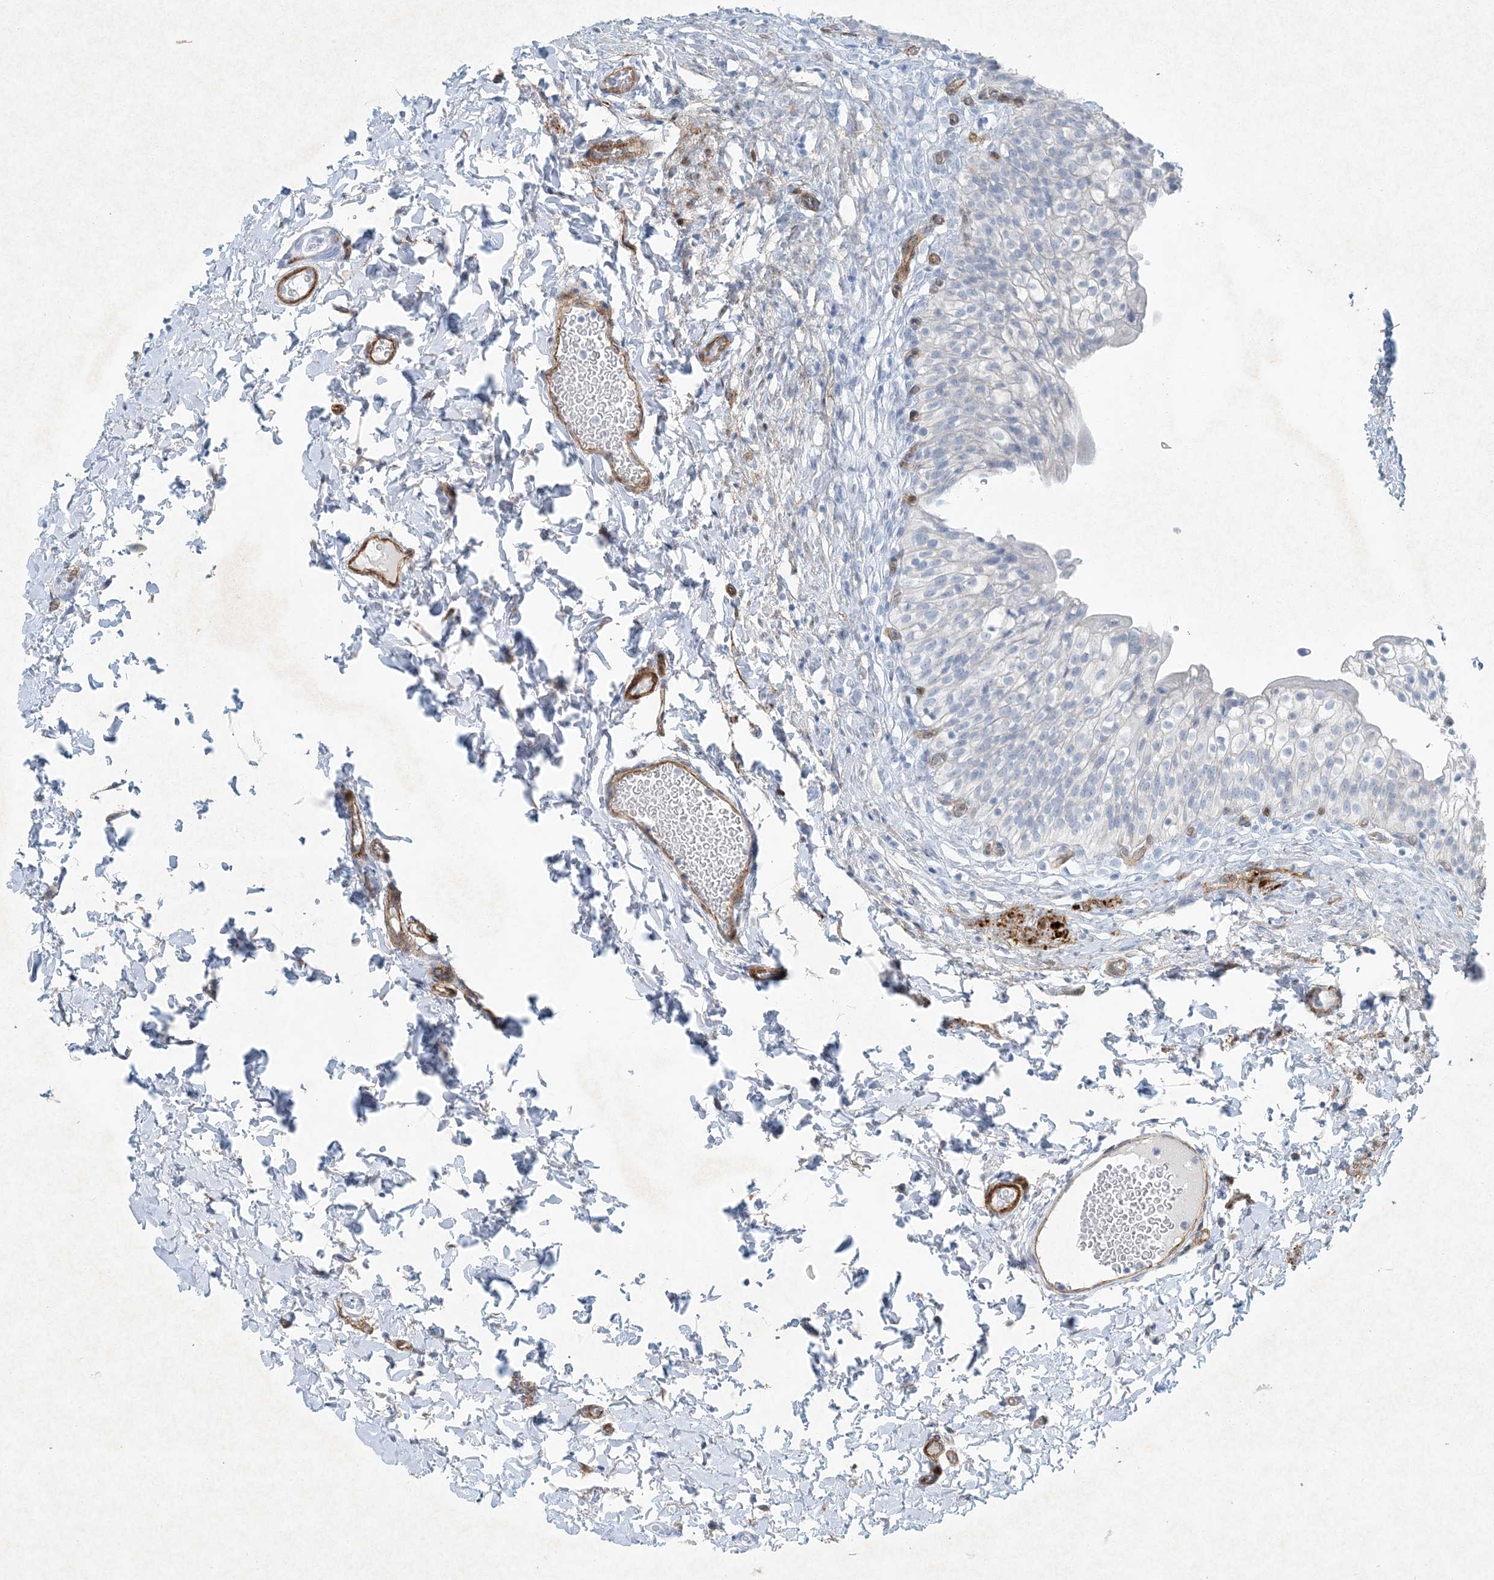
{"staining": {"intensity": "negative", "quantity": "none", "location": "none"}, "tissue": "urinary bladder", "cell_type": "Urothelial cells", "image_type": "normal", "snomed": [{"axis": "morphology", "description": "Normal tissue, NOS"}, {"axis": "topography", "description": "Urinary bladder"}], "caption": "The photomicrograph shows no significant positivity in urothelial cells of urinary bladder.", "gene": "PGM5", "patient": {"sex": "male", "age": 55}}